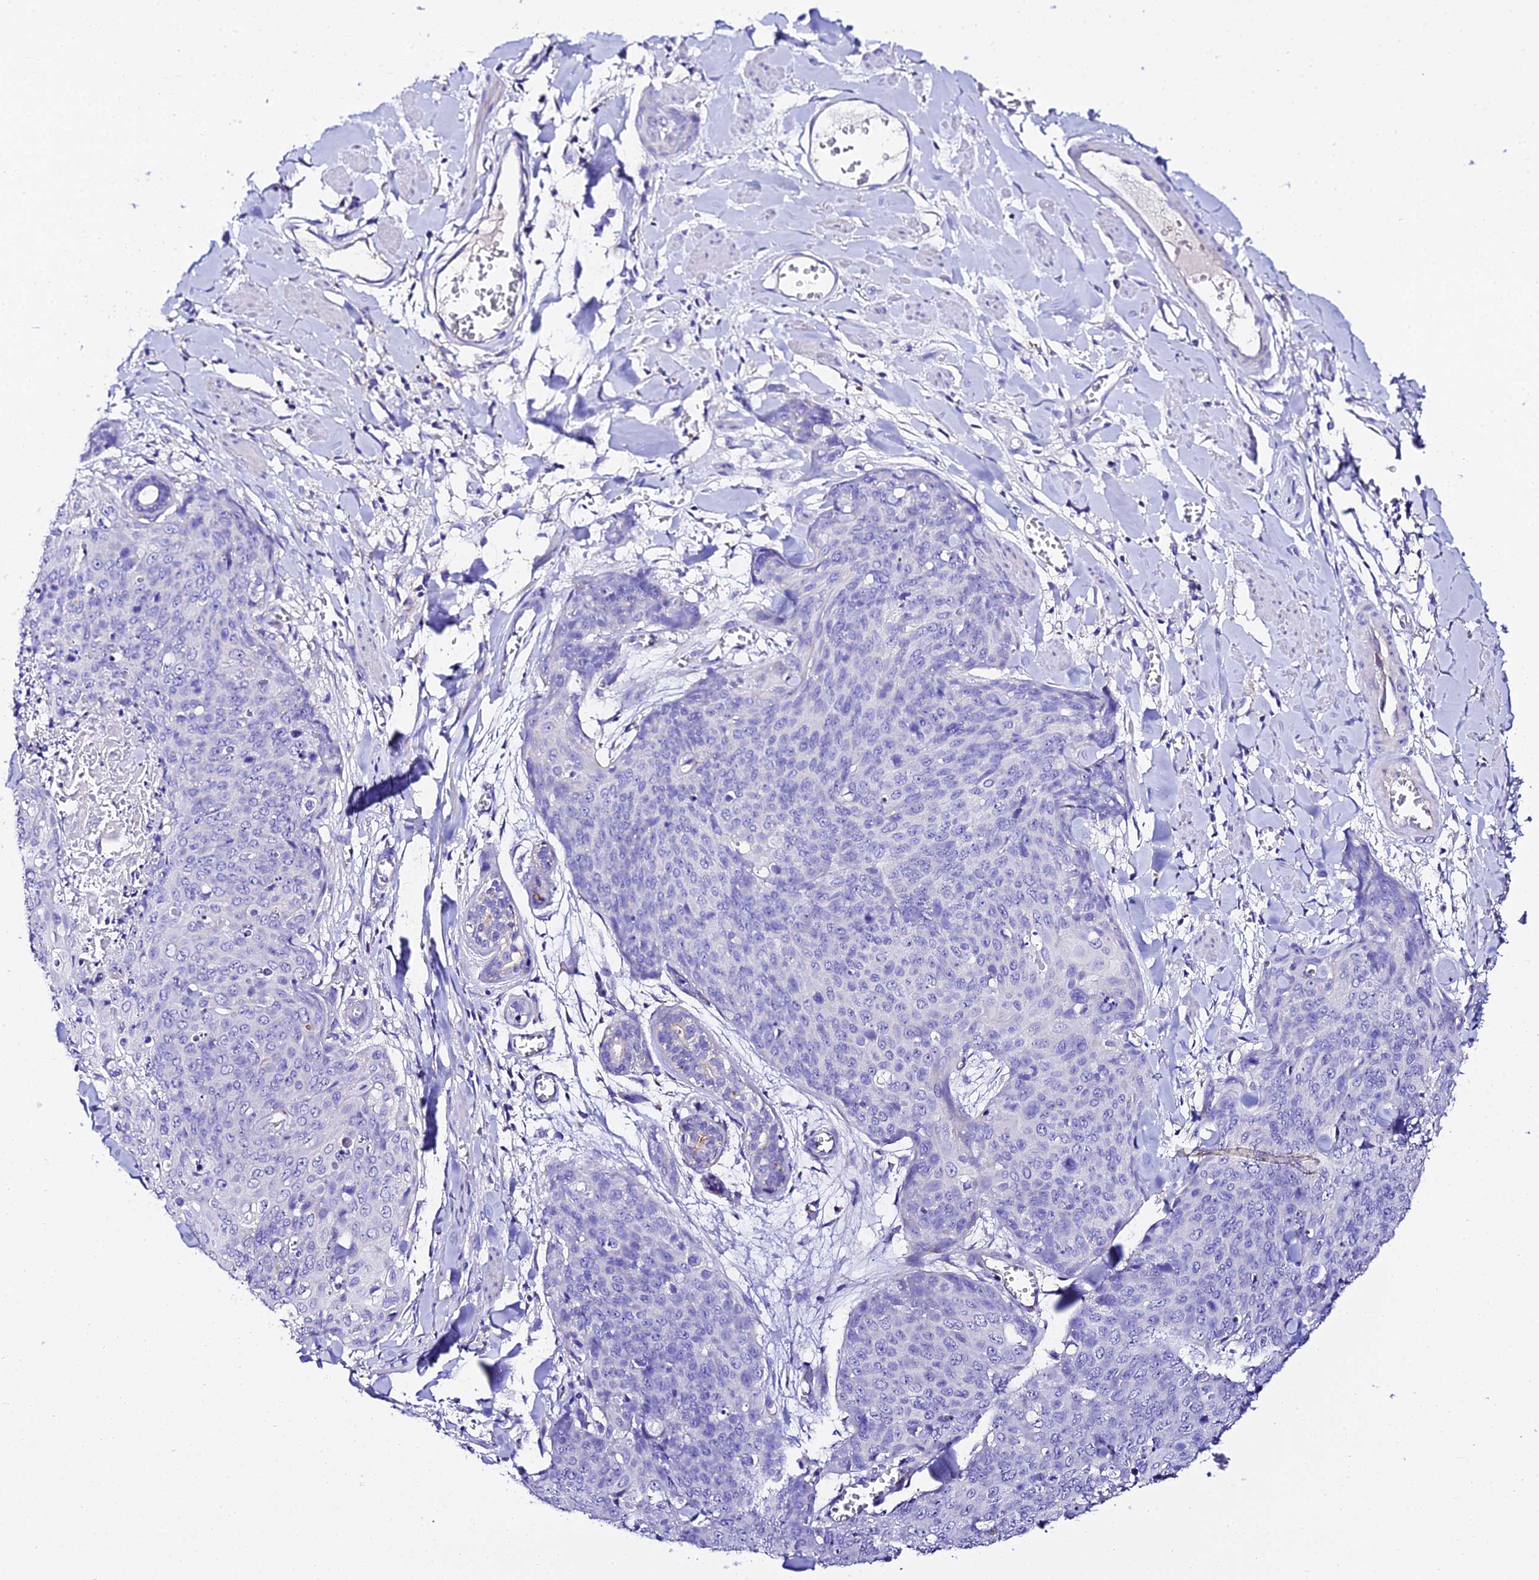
{"staining": {"intensity": "negative", "quantity": "none", "location": "none"}, "tissue": "skin cancer", "cell_type": "Tumor cells", "image_type": "cancer", "snomed": [{"axis": "morphology", "description": "Squamous cell carcinoma, NOS"}, {"axis": "topography", "description": "Skin"}, {"axis": "topography", "description": "Vulva"}], "caption": "Immunohistochemistry micrograph of skin squamous cell carcinoma stained for a protein (brown), which displays no expression in tumor cells.", "gene": "TMEM117", "patient": {"sex": "female", "age": 85}}